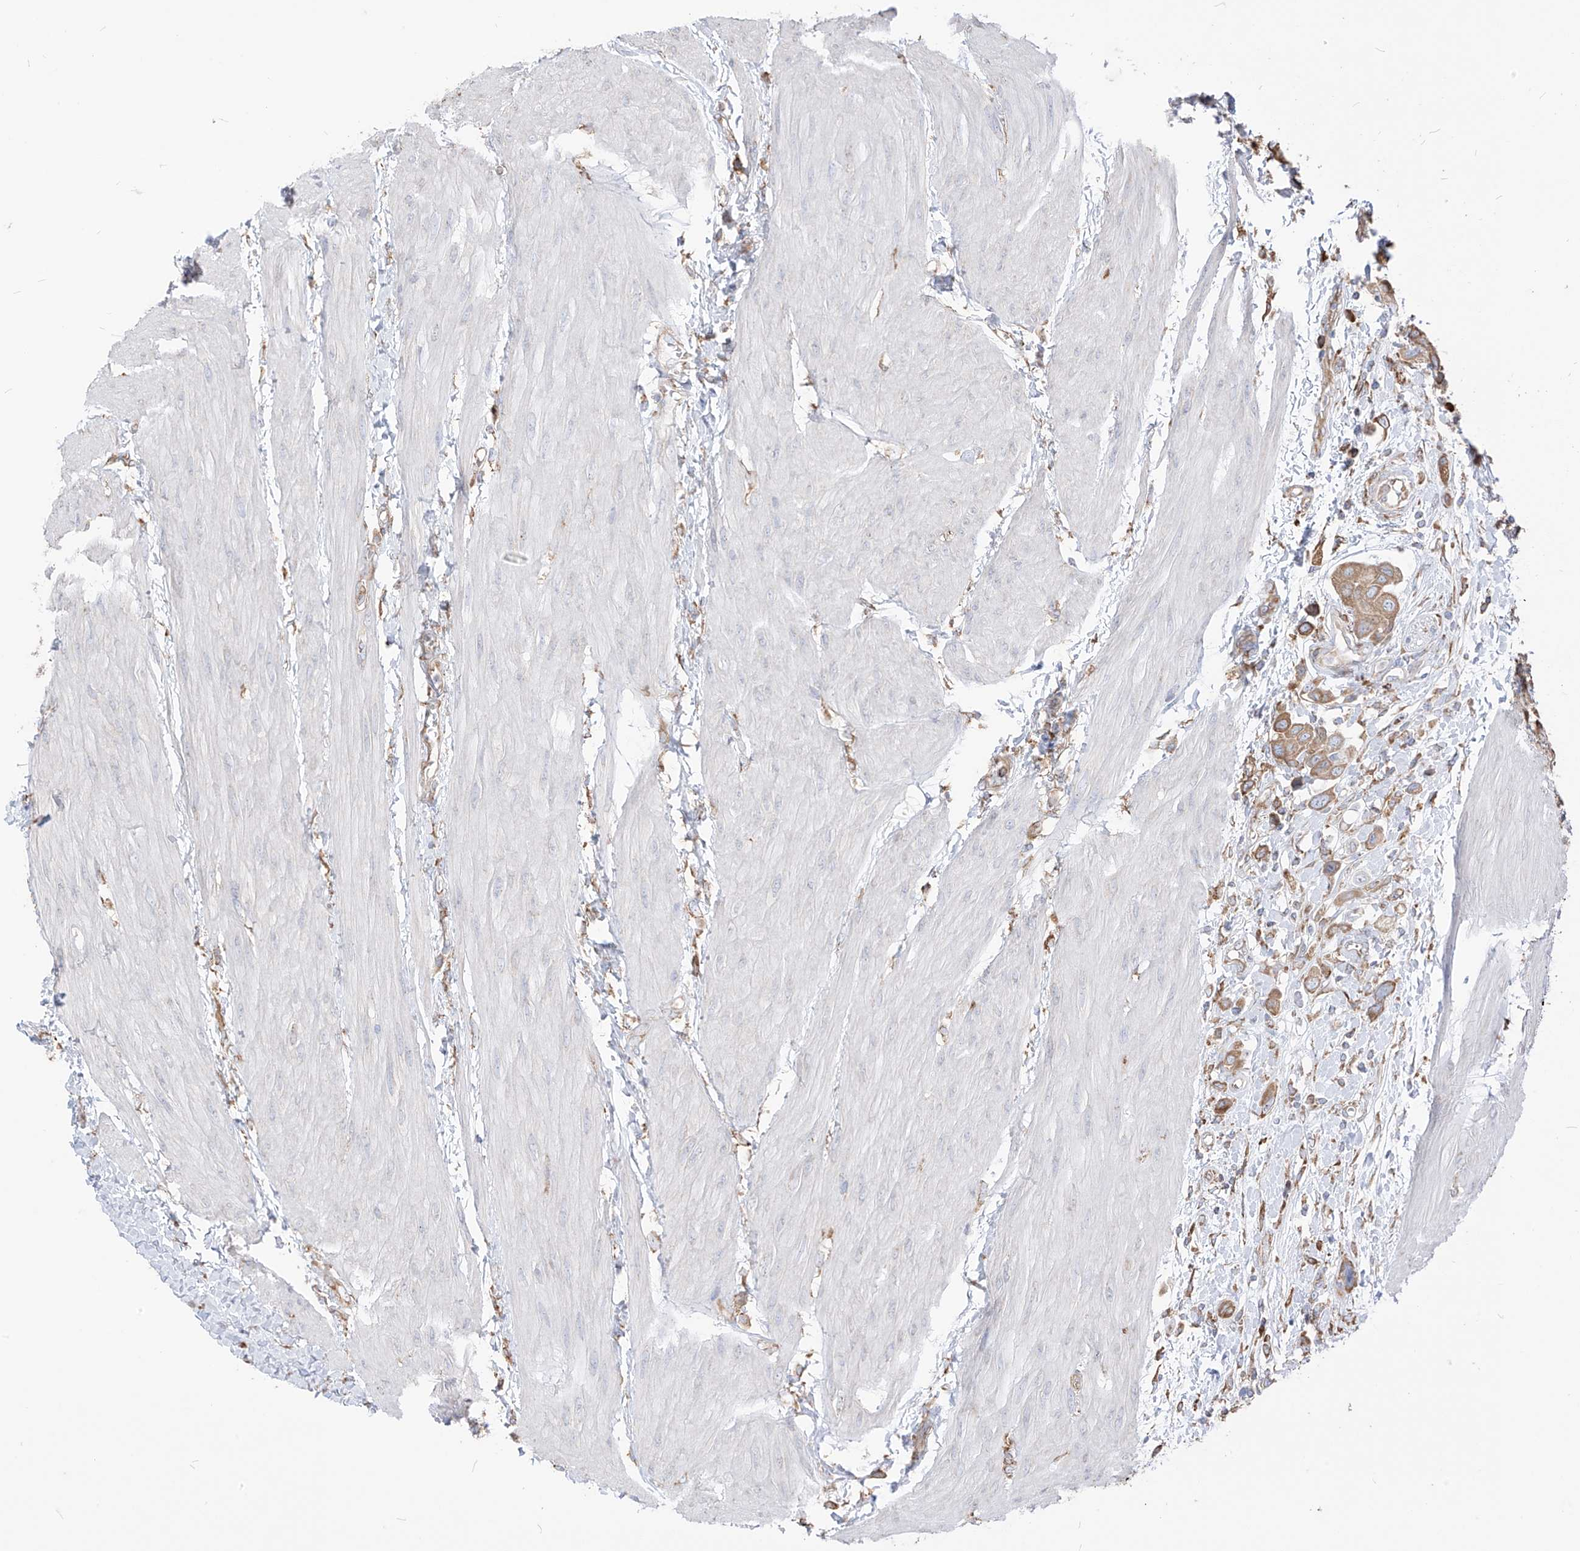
{"staining": {"intensity": "moderate", "quantity": "25%-75%", "location": "cytoplasmic/membranous"}, "tissue": "urothelial cancer", "cell_type": "Tumor cells", "image_type": "cancer", "snomed": [{"axis": "morphology", "description": "Urothelial carcinoma, High grade"}, {"axis": "topography", "description": "Urinary bladder"}], "caption": "Protein expression analysis of high-grade urothelial carcinoma shows moderate cytoplasmic/membranous positivity in approximately 25%-75% of tumor cells.", "gene": "PDIA6", "patient": {"sex": "male", "age": 50}}